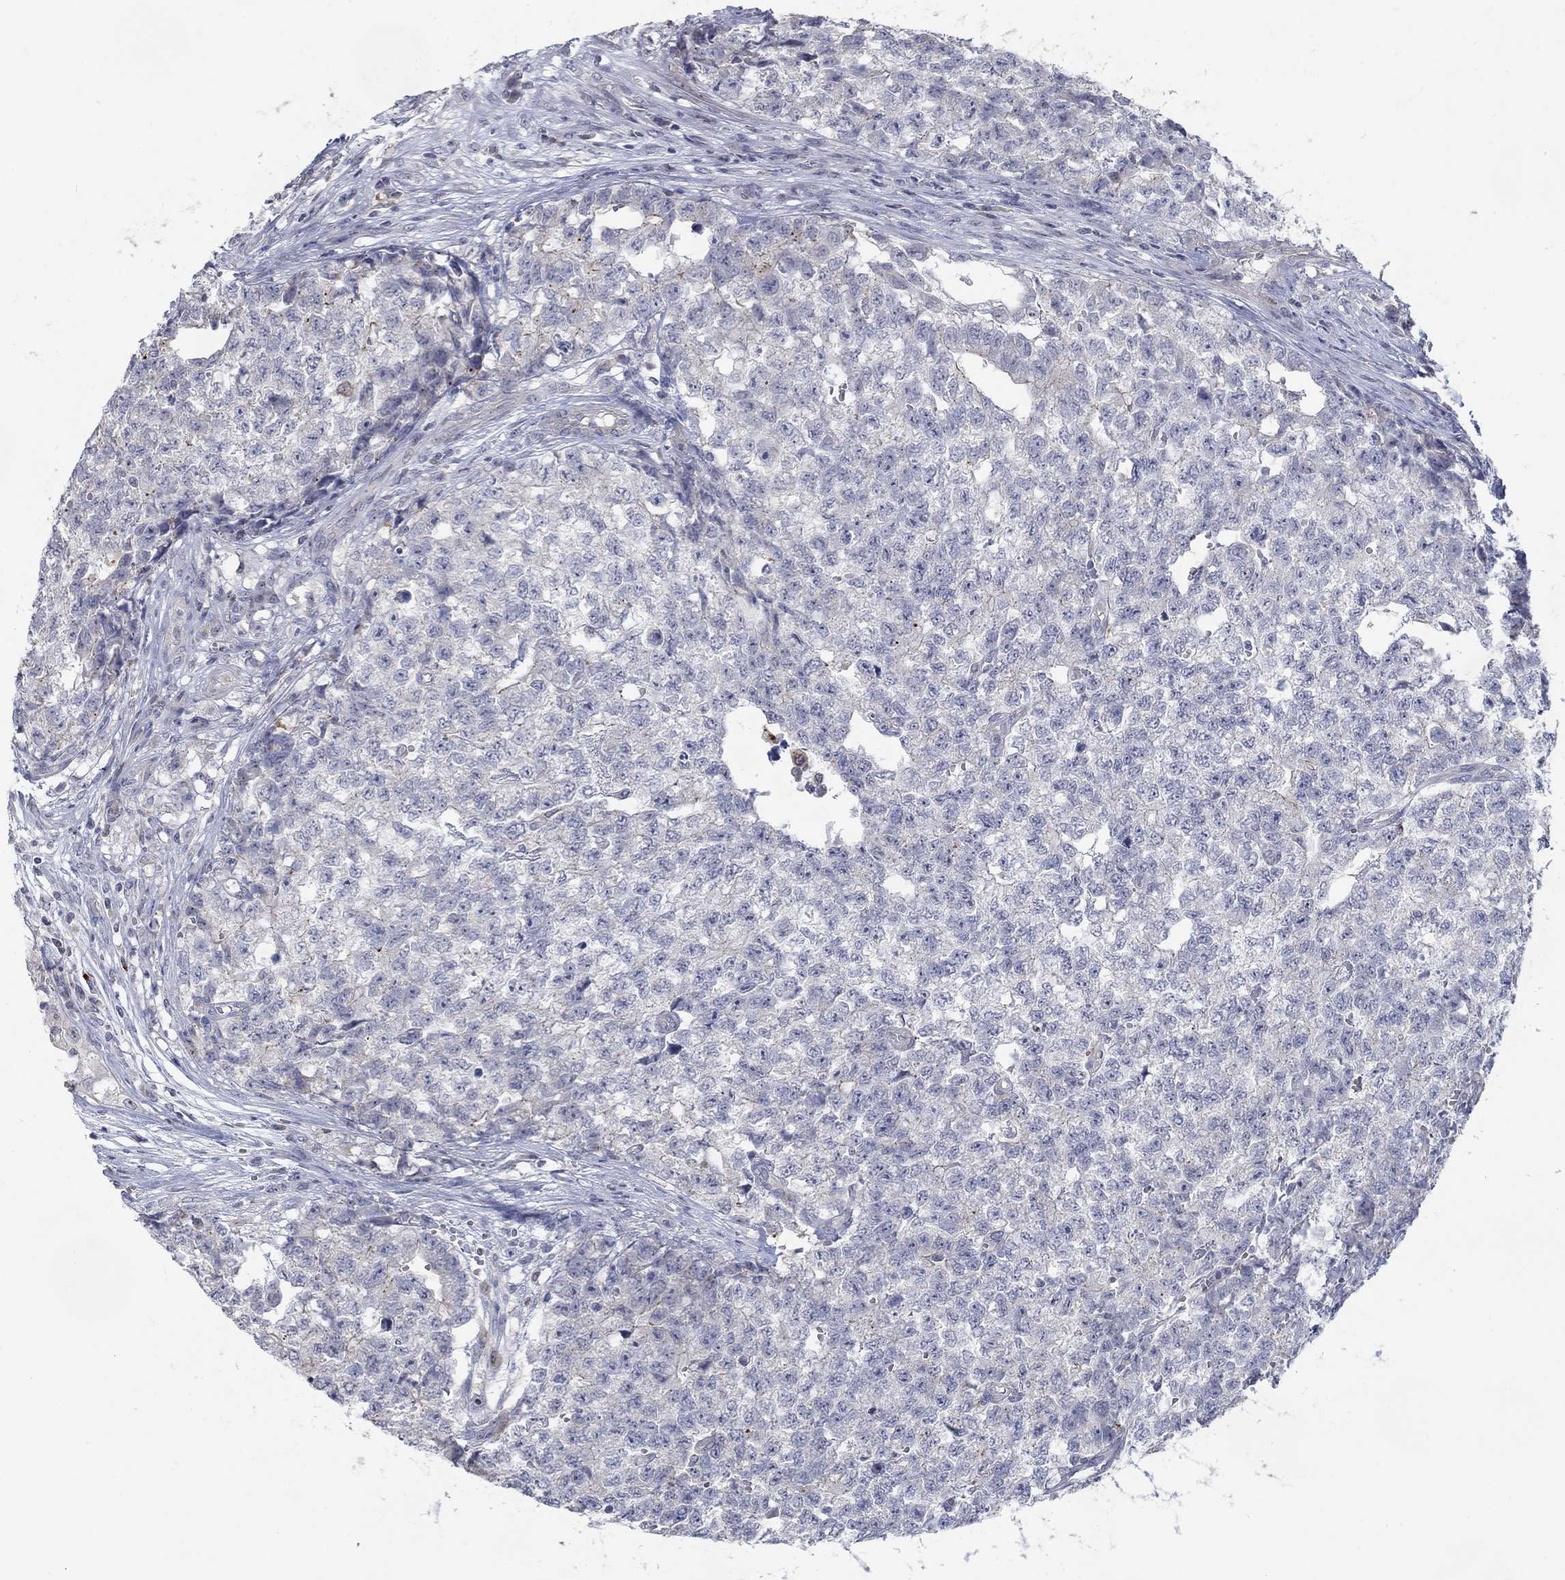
{"staining": {"intensity": "moderate", "quantity": "<25%", "location": "cytoplasmic/membranous"}, "tissue": "testis cancer", "cell_type": "Tumor cells", "image_type": "cancer", "snomed": [{"axis": "morphology", "description": "Seminoma, NOS"}, {"axis": "morphology", "description": "Carcinoma, Embryonal, NOS"}, {"axis": "topography", "description": "Testis"}], "caption": "The photomicrograph exhibits a brown stain indicating the presence of a protein in the cytoplasmic/membranous of tumor cells in testis embryonal carcinoma. The protein of interest is stained brown, and the nuclei are stained in blue (DAB (3,3'-diaminobenzidine) IHC with brightfield microscopy, high magnification).", "gene": "MTSS2", "patient": {"sex": "male", "age": 22}}